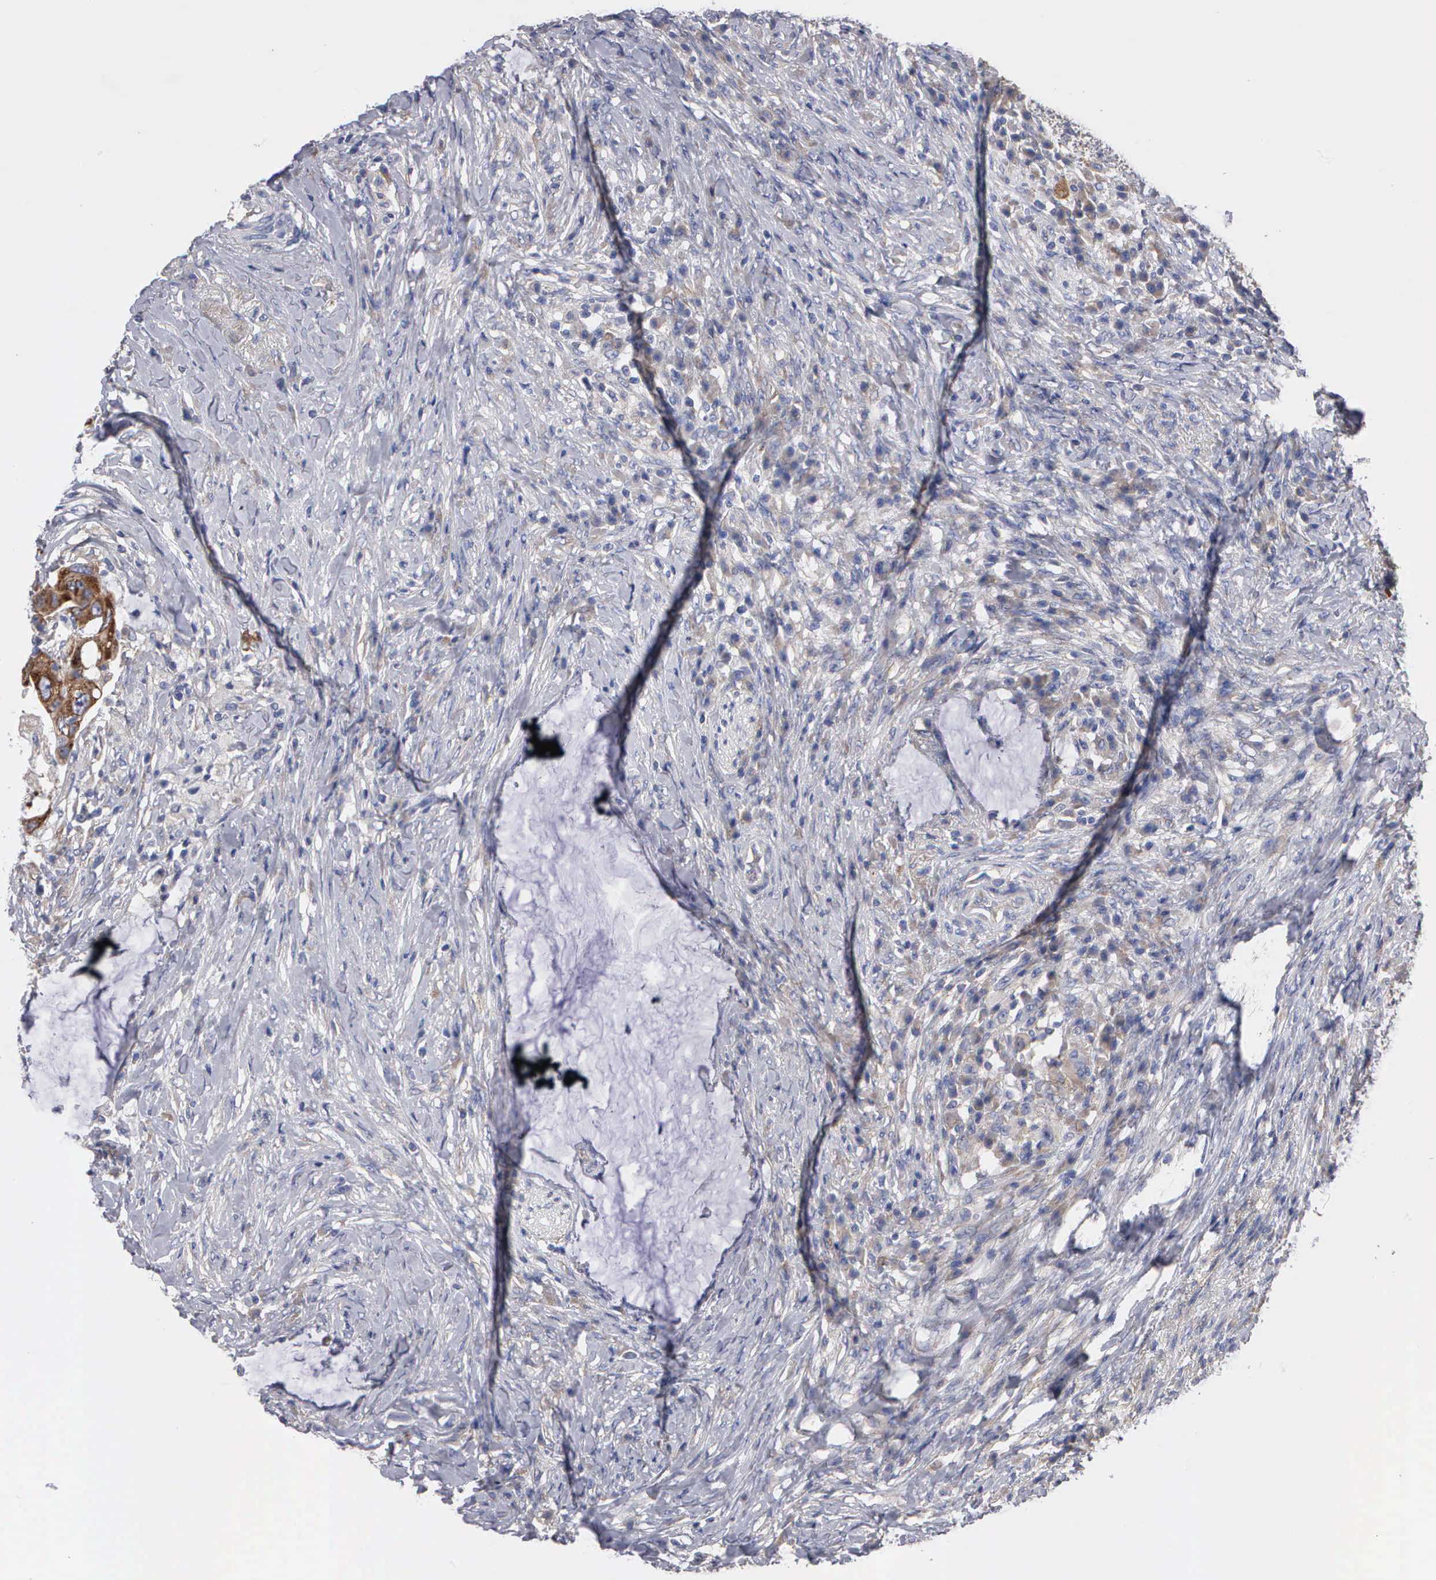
{"staining": {"intensity": "moderate", "quantity": ">75%", "location": "cytoplasmic/membranous"}, "tissue": "colorectal cancer", "cell_type": "Tumor cells", "image_type": "cancer", "snomed": [{"axis": "morphology", "description": "Adenocarcinoma, NOS"}, {"axis": "topography", "description": "Rectum"}], "caption": "High-power microscopy captured an immunohistochemistry image of colorectal cancer (adenocarcinoma), revealing moderate cytoplasmic/membranous staining in approximately >75% of tumor cells.", "gene": "TXLNG", "patient": {"sex": "female", "age": 71}}